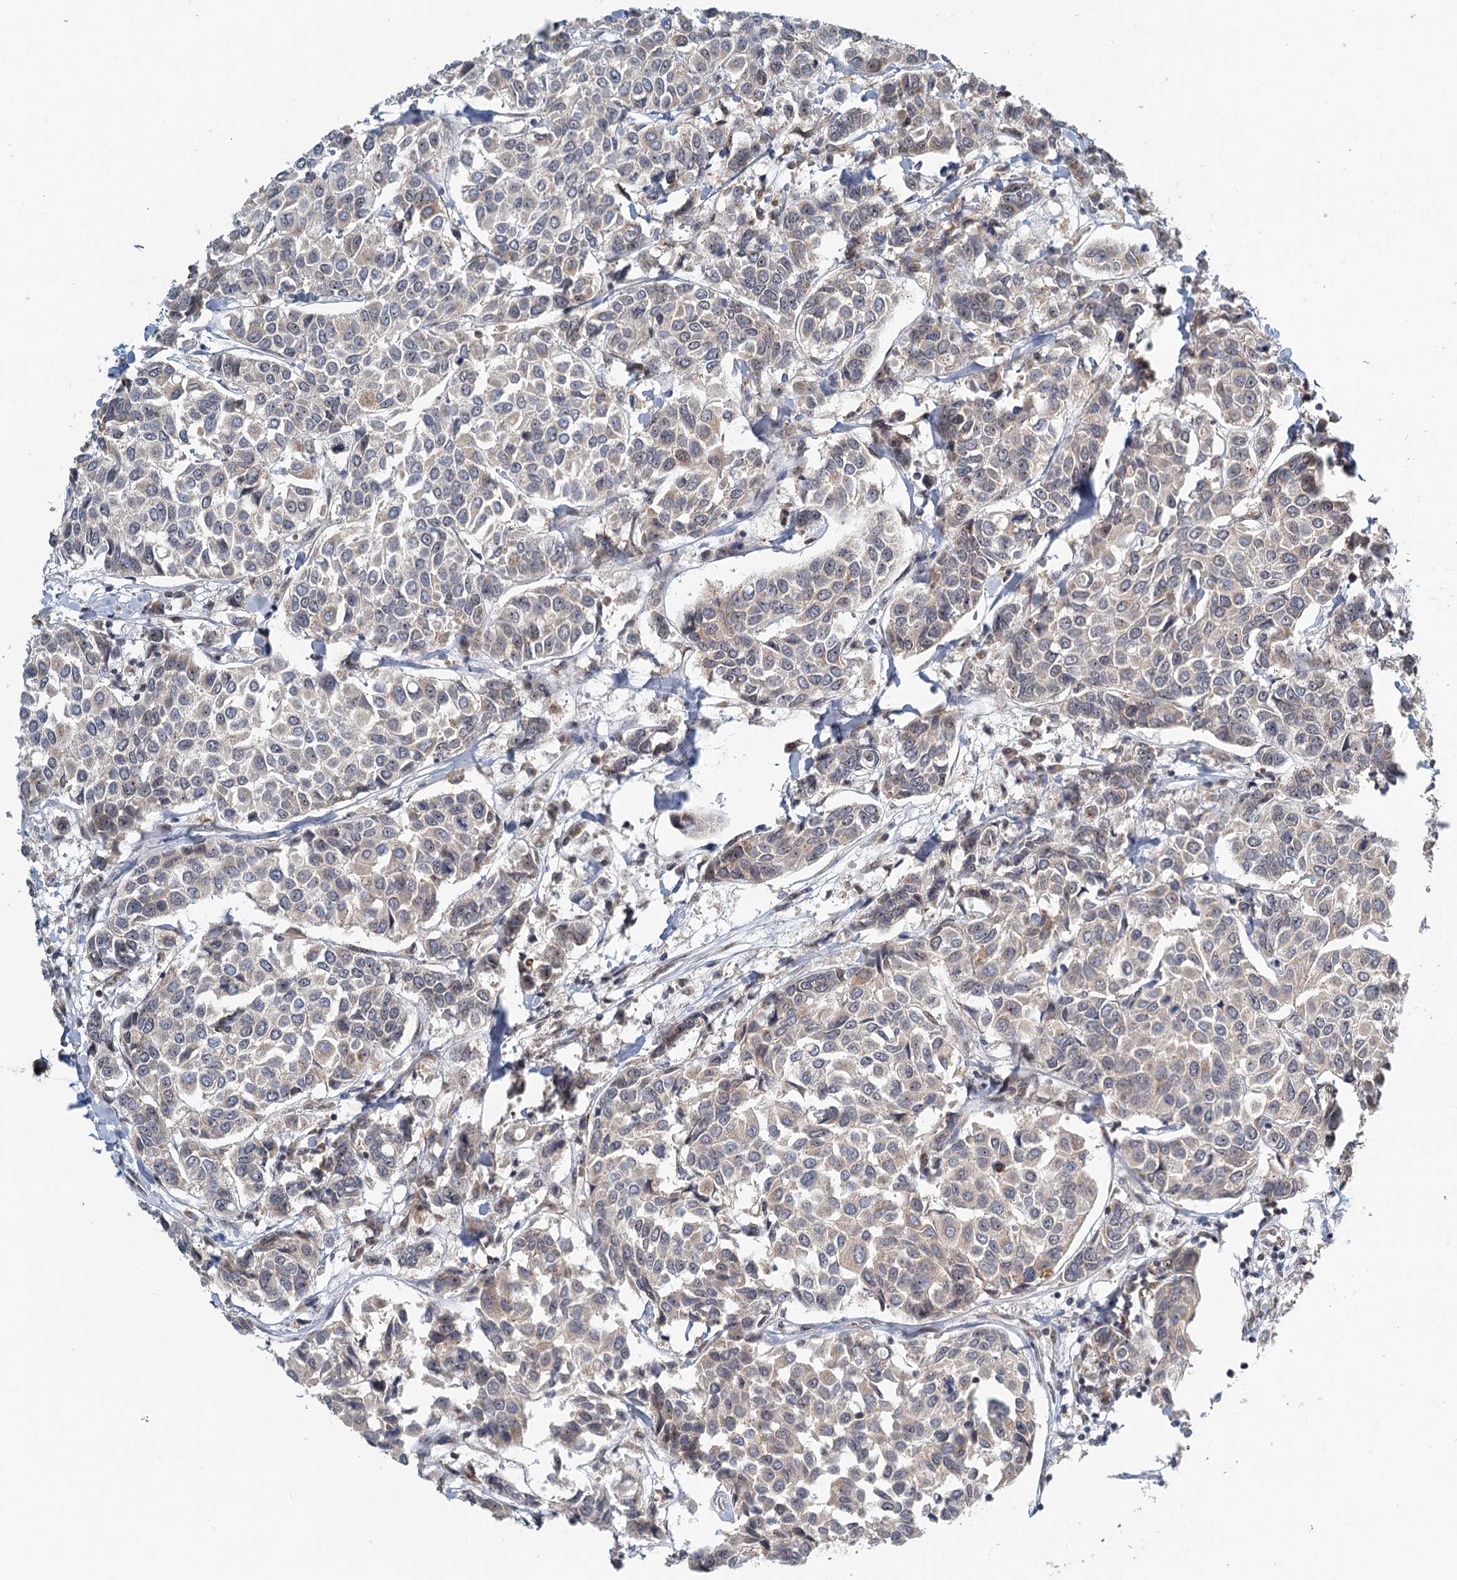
{"staining": {"intensity": "weak", "quantity": "<25%", "location": "cytoplasmic/membranous,nuclear"}, "tissue": "breast cancer", "cell_type": "Tumor cells", "image_type": "cancer", "snomed": [{"axis": "morphology", "description": "Duct carcinoma"}, {"axis": "topography", "description": "Breast"}], "caption": "This is a photomicrograph of immunohistochemistry staining of breast cancer, which shows no expression in tumor cells.", "gene": "TREX1", "patient": {"sex": "female", "age": 55}}